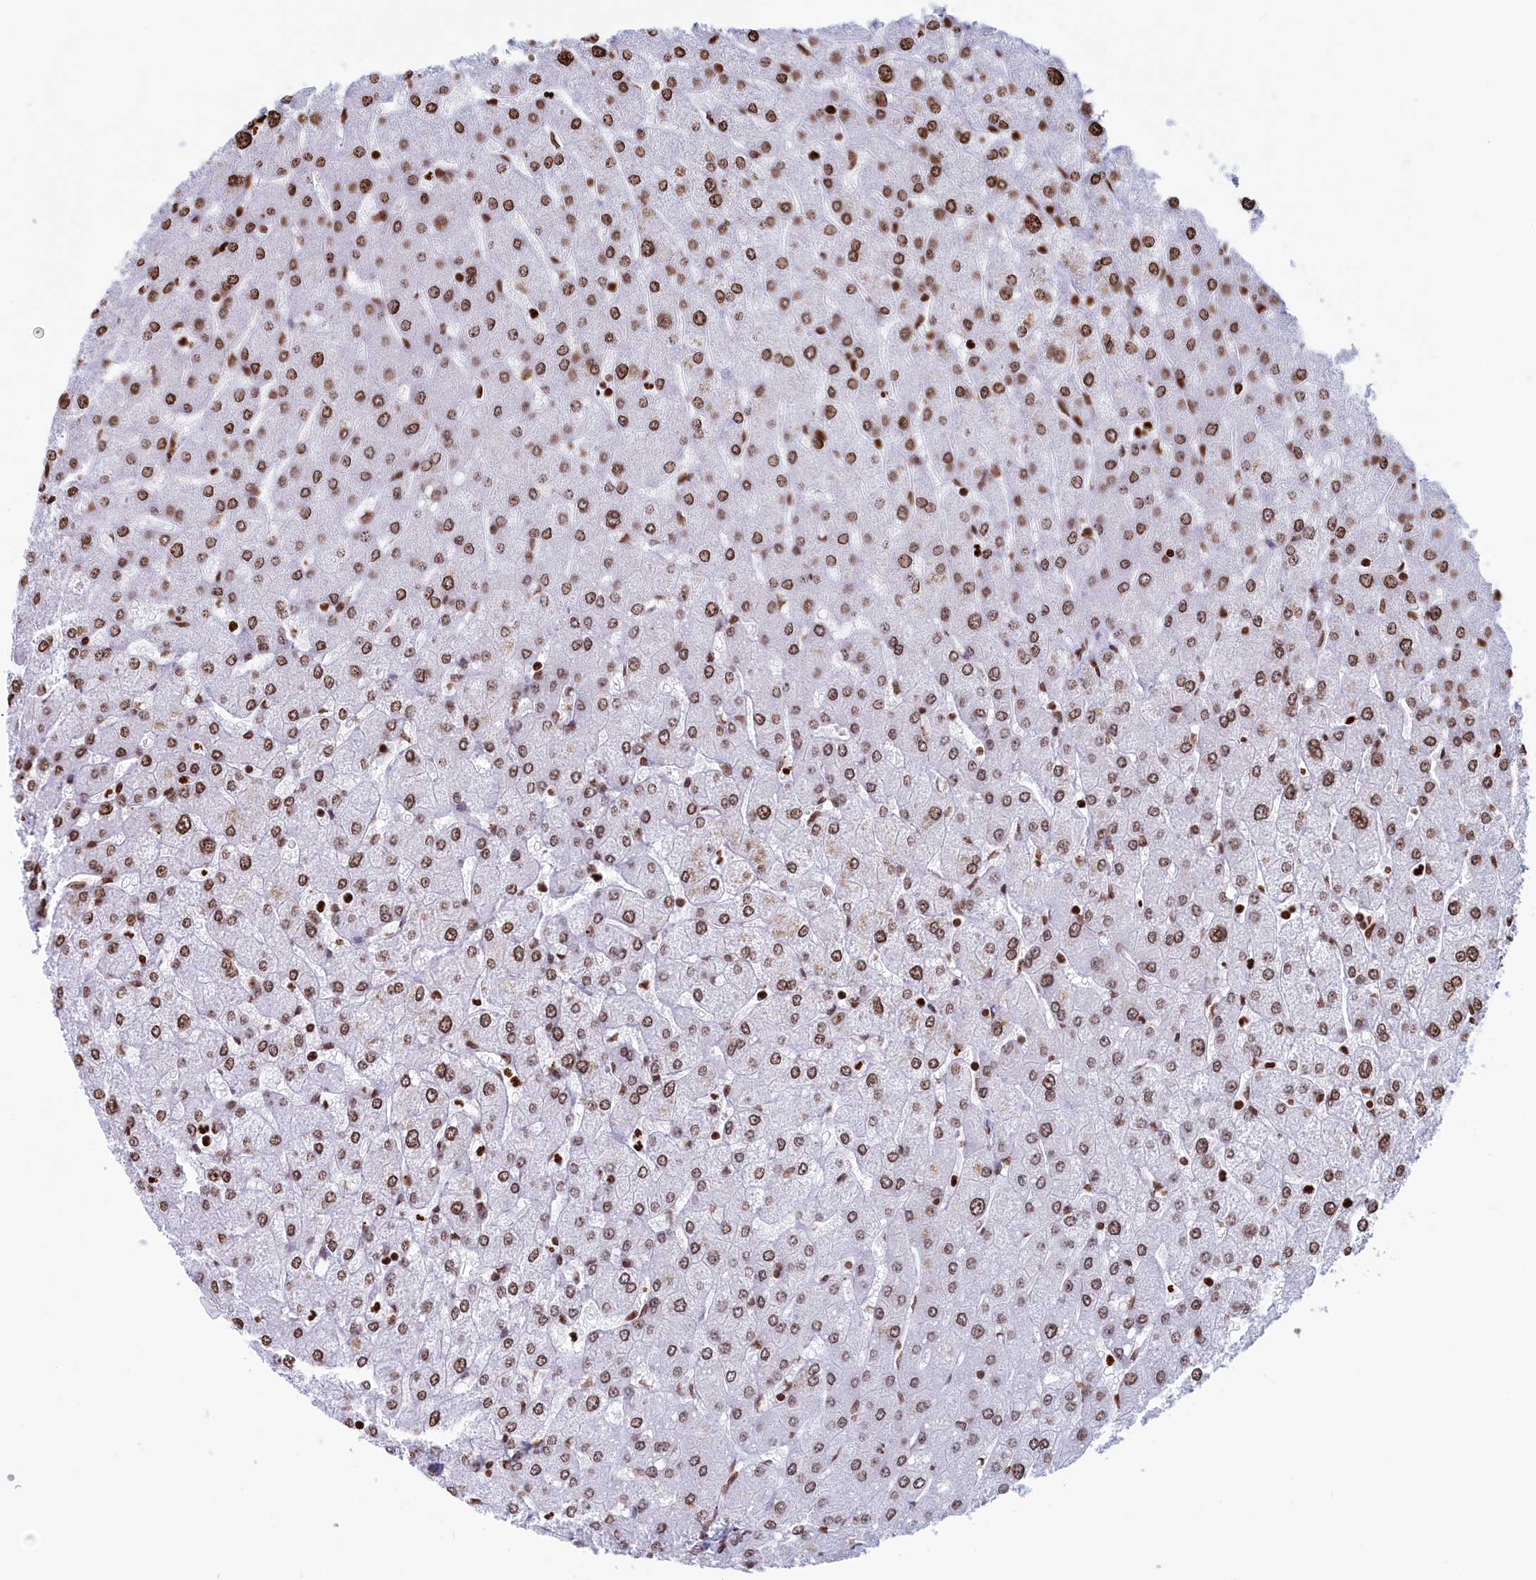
{"staining": {"intensity": "moderate", "quantity": ">75%", "location": "nuclear"}, "tissue": "liver", "cell_type": "Cholangiocytes", "image_type": "normal", "snomed": [{"axis": "morphology", "description": "Normal tissue, NOS"}, {"axis": "topography", "description": "Liver"}], "caption": "Protein staining reveals moderate nuclear expression in approximately >75% of cholangiocytes in normal liver.", "gene": "APOBEC3A", "patient": {"sex": "male", "age": 55}}